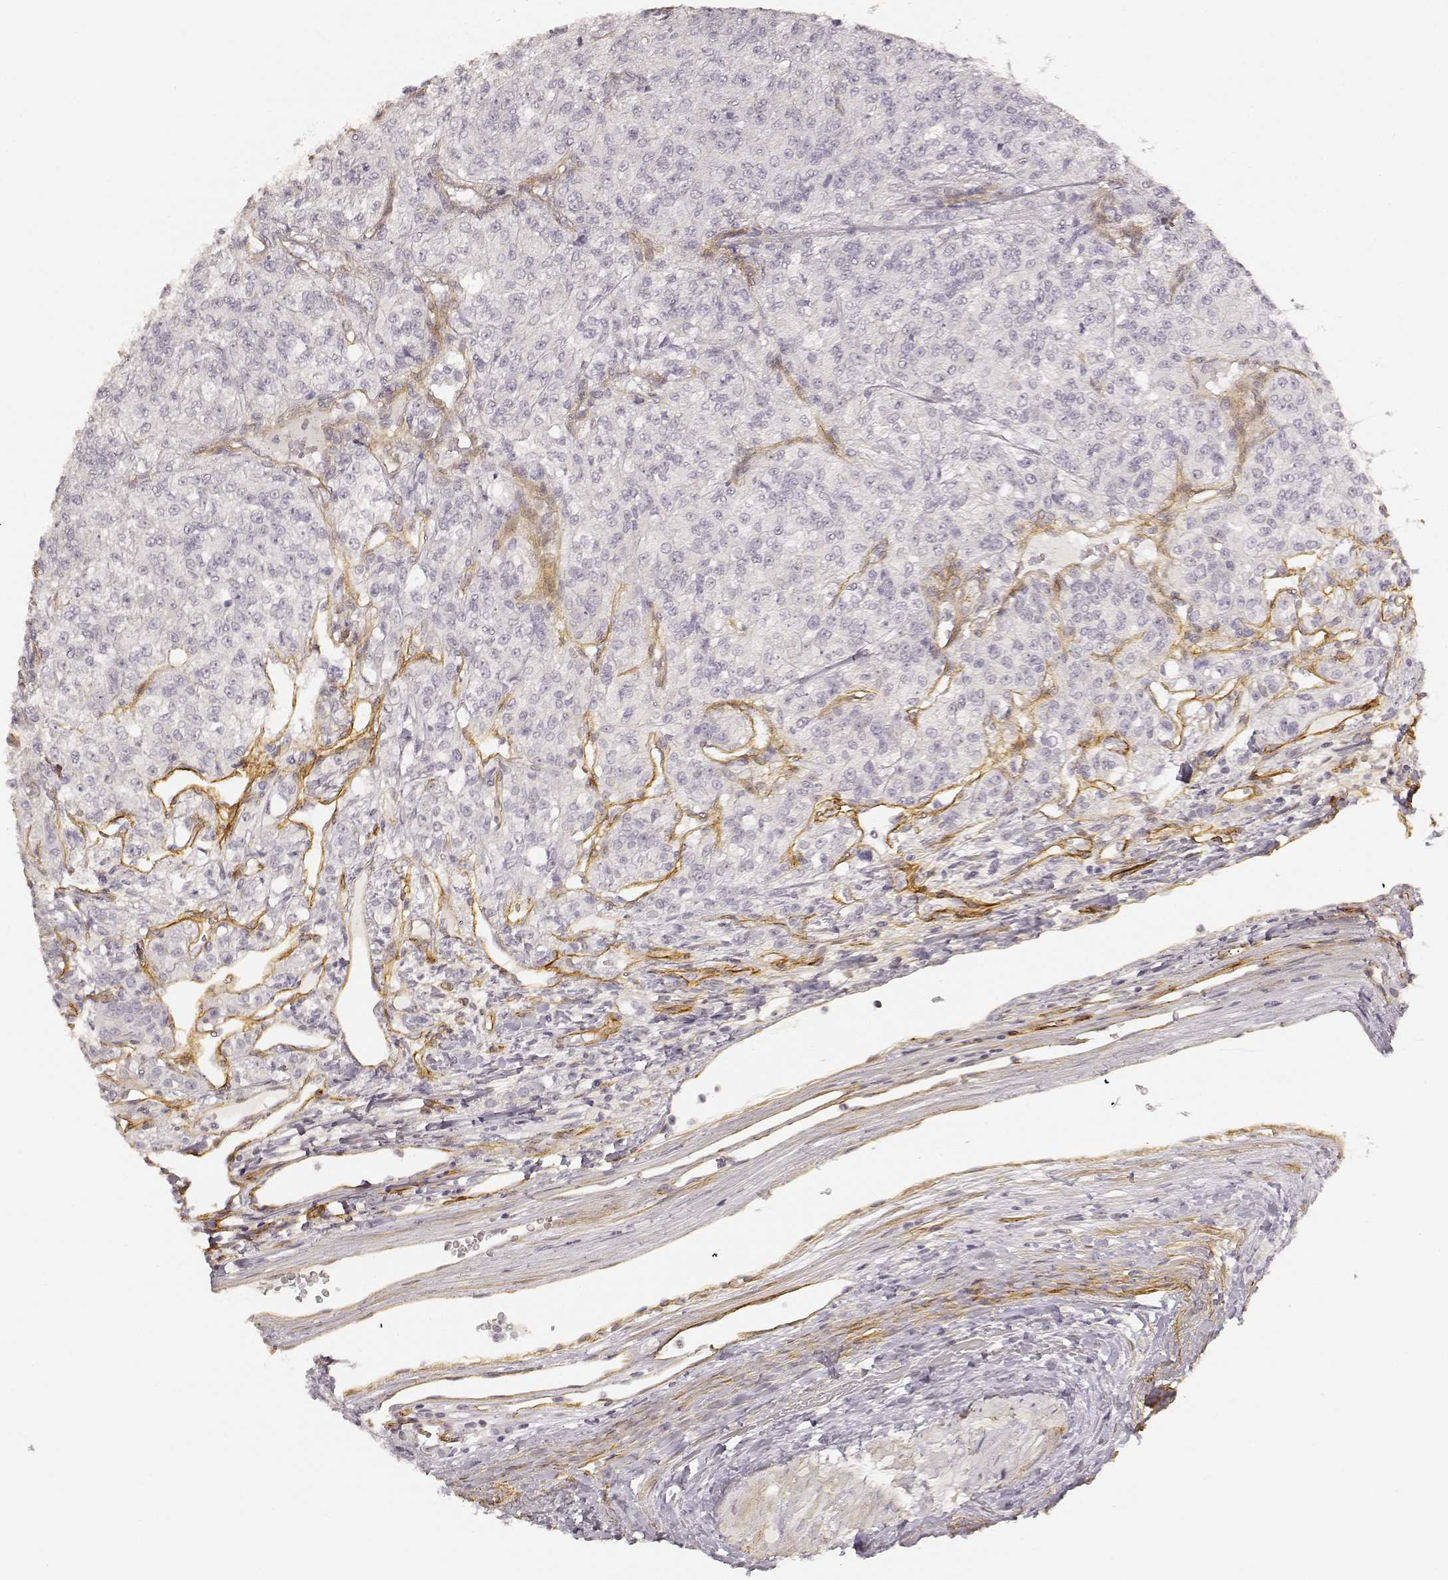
{"staining": {"intensity": "negative", "quantity": "none", "location": "none"}, "tissue": "renal cancer", "cell_type": "Tumor cells", "image_type": "cancer", "snomed": [{"axis": "morphology", "description": "Adenocarcinoma, NOS"}, {"axis": "topography", "description": "Kidney"}], "caption": "Immunohistochemistry of human renal adenocarcinoma reveals no staining in tumor cells.", "gene": "LAMA4", "patient": {"sex": "female", "age": 63}}